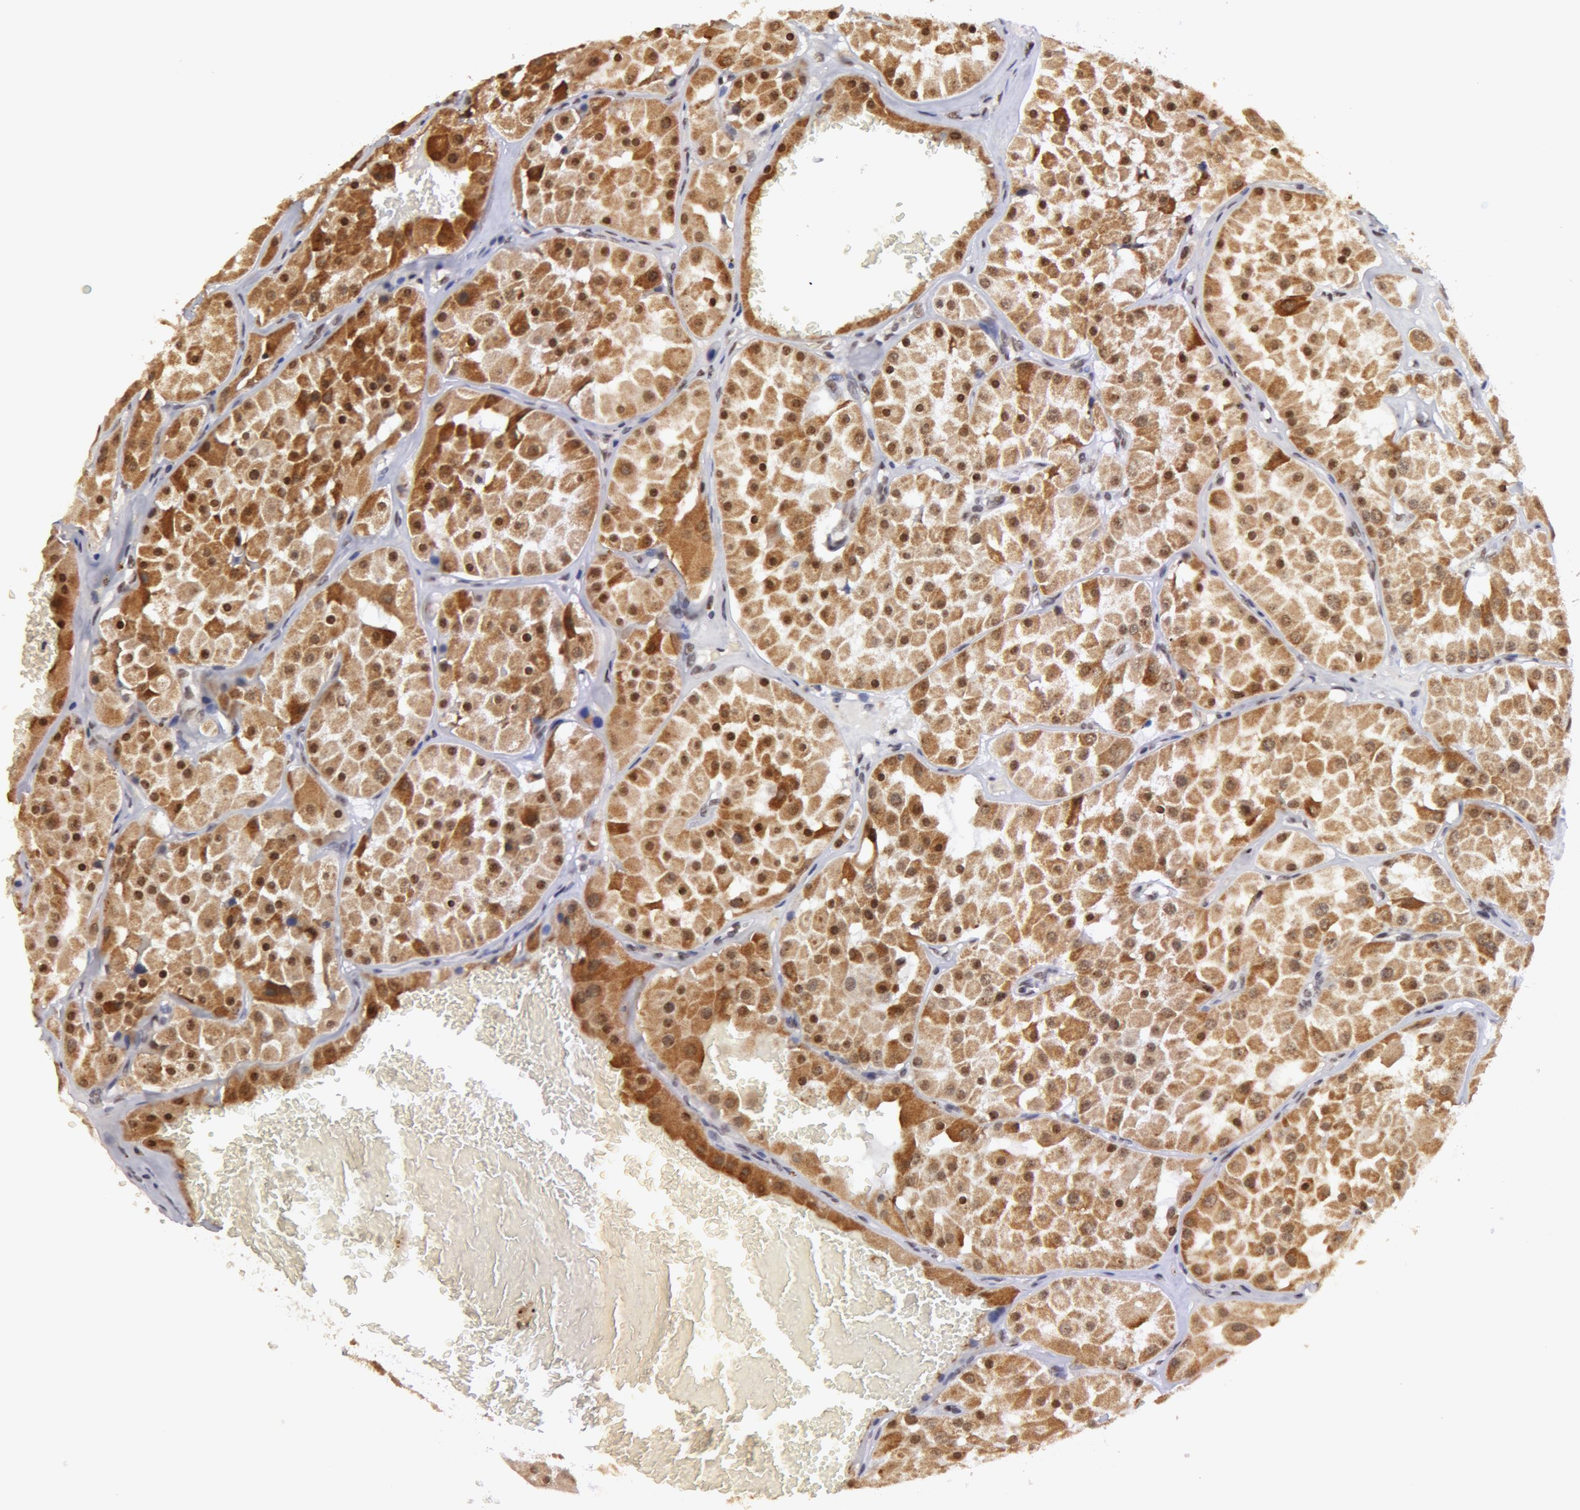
{"staining": {"intensity": "strong", "quantity": ">75%", "location": "cytoplasmic/membranous,nuclear"}, "tissue": "renal cancer", "cell_type": "Tumor cells", "image_type": "cancer", "snomed": [{"axis": "morphology", "description": "Adenocarcinoma, uncertain malignant potential"}, {"axis": "topography", "description": "Kidney"}], "caption": "The image shows staining of renal adenocarcinoma,  uncertain malignant potential, revealing strong cytoplasmic/membranous and nuclear protein positivity (brown color) within tumor cells. The staining is performed using DAB (3,3'-diaminobenzidine) brown chromogen to label protein expression. The nuclei are counter-stained blue using hematoxylin.", "gene": "VRTN", "patient": {"sex": "male", "age": 63}}